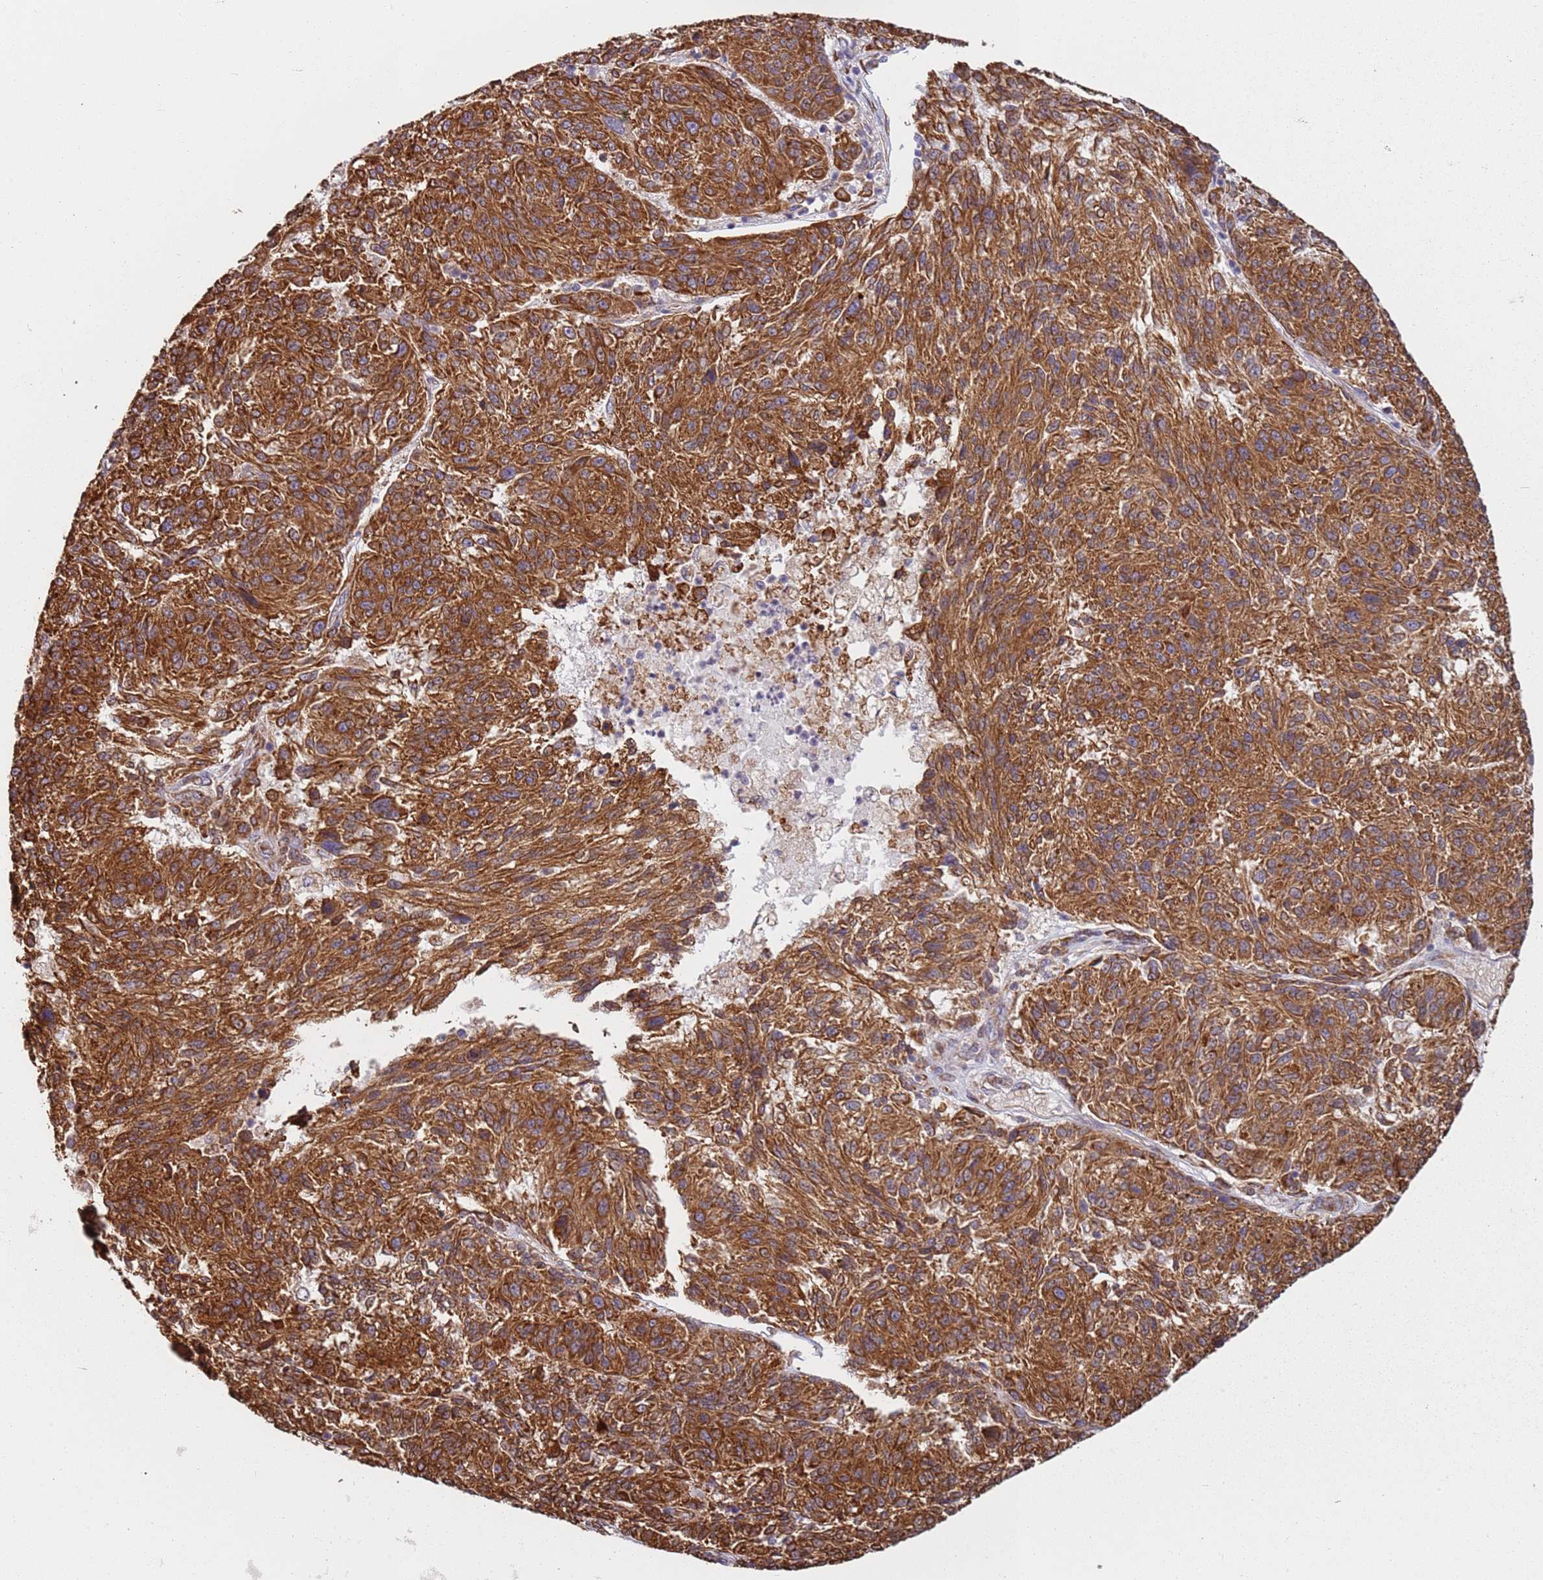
{"staining": {"intensity": "strong", "quantity": ">75%", "location": "cytoplasmic/membranous"}, "tissue": "melanoma", "cell_type": "Tumor cells", "image_type": "cancer", "snomed": [{"axis": "morphology", "description": "Malignant melanoma, NOS"}, {"axis": "topography", "description": "Skin"}], "caption": "A high-resolution photomicrograph shows immunohistochemistry staining of malignant melanoma, which displays strong cytoplasmic/membranous positivity in about >75% of tumor cells.", "gene": "ARFRP1", "patient": {"sex": "male", "age": 53}}